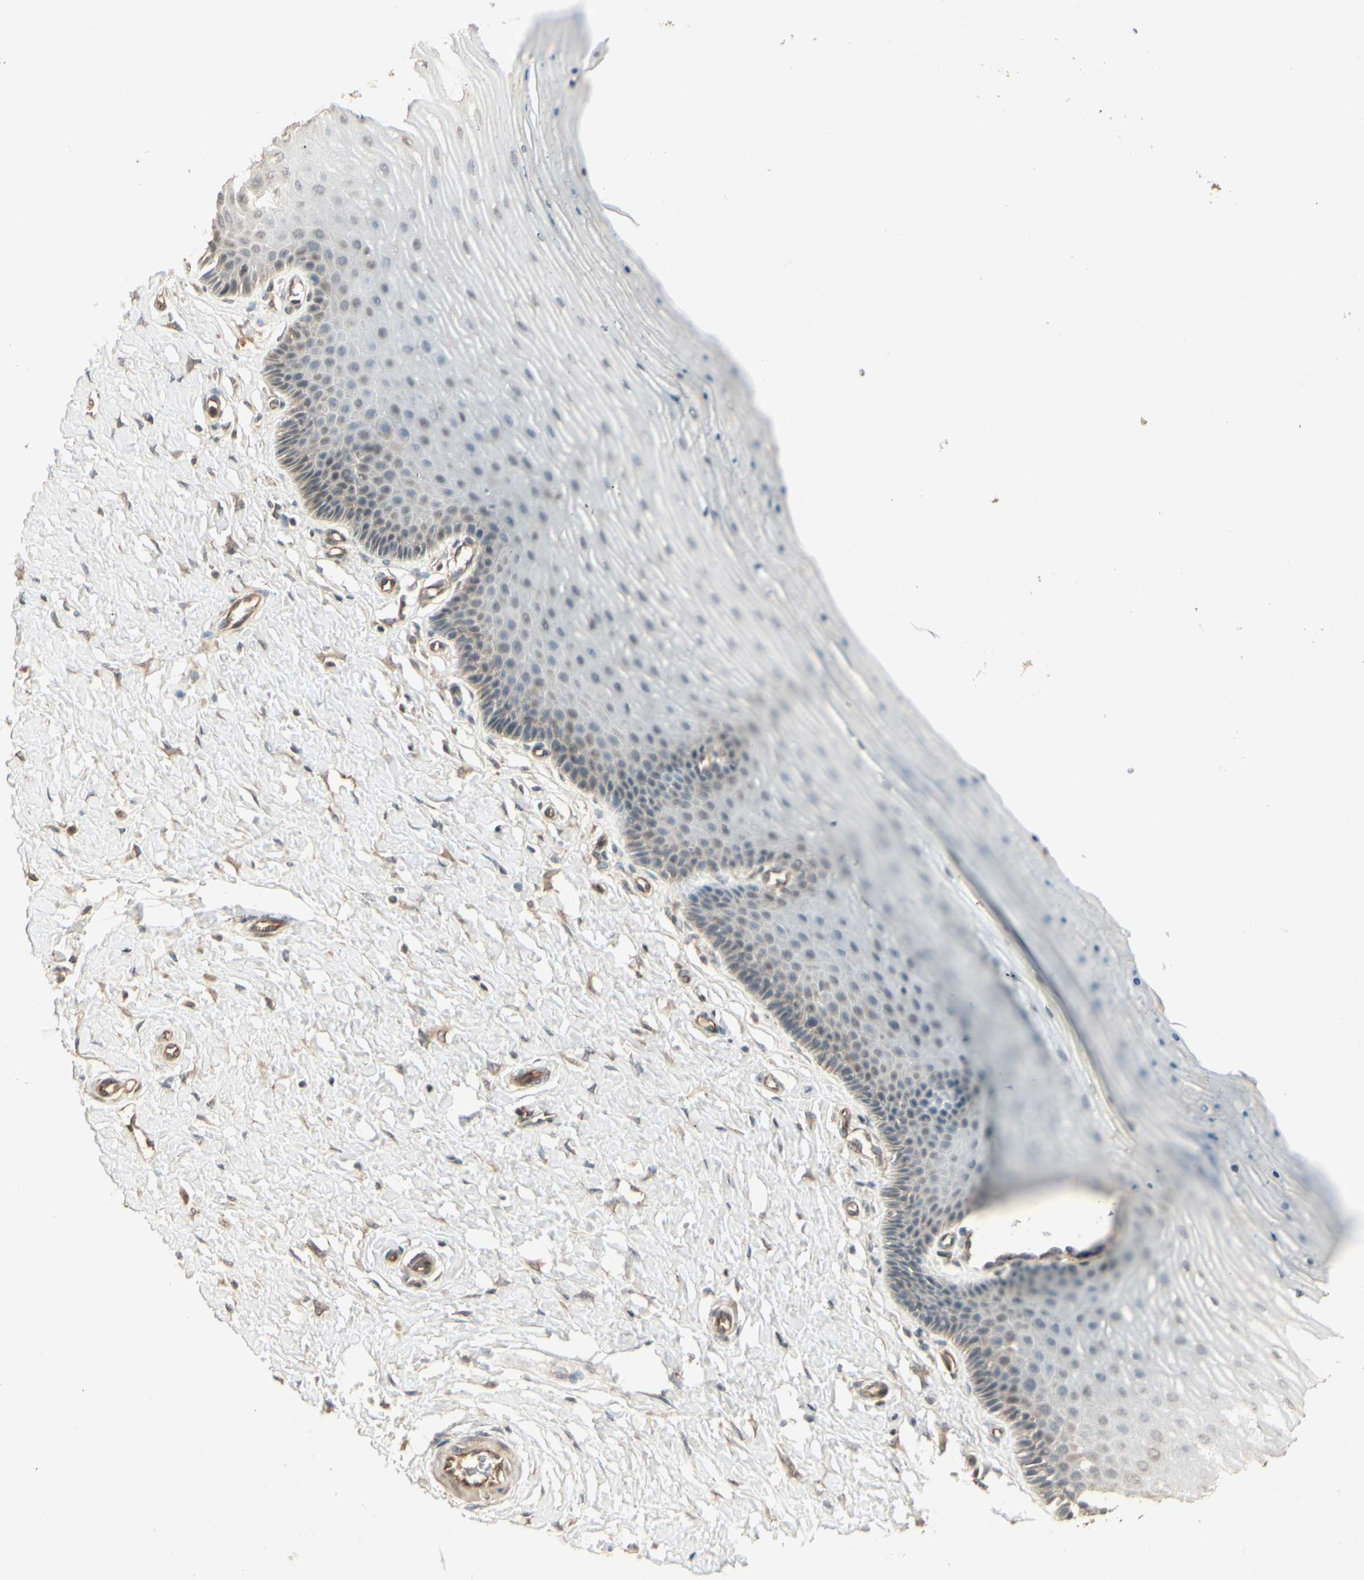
{"staining": {"intensity": "moderate", "quantity": "<25%", "location": "cytoplasmic/membranous"}, "tissue": "cervix", "cell_type": "Glandular cells", "image_type": "normal", "snomed": [{"axis": "morphology", "description": "Normal tissue, NOS"}, {"axis": "topography", "description": "Cervix"}], "caption": "Brown immunohistochemical staining in unremarkable human cervix displays moderate cytoplasmic/membranous positivity in approximately <25% of glandular cells. (IHC, brightfield microscopy, high magnification).", "gene": "RNF180", "patient": {"sex": "female", "age": 55}}